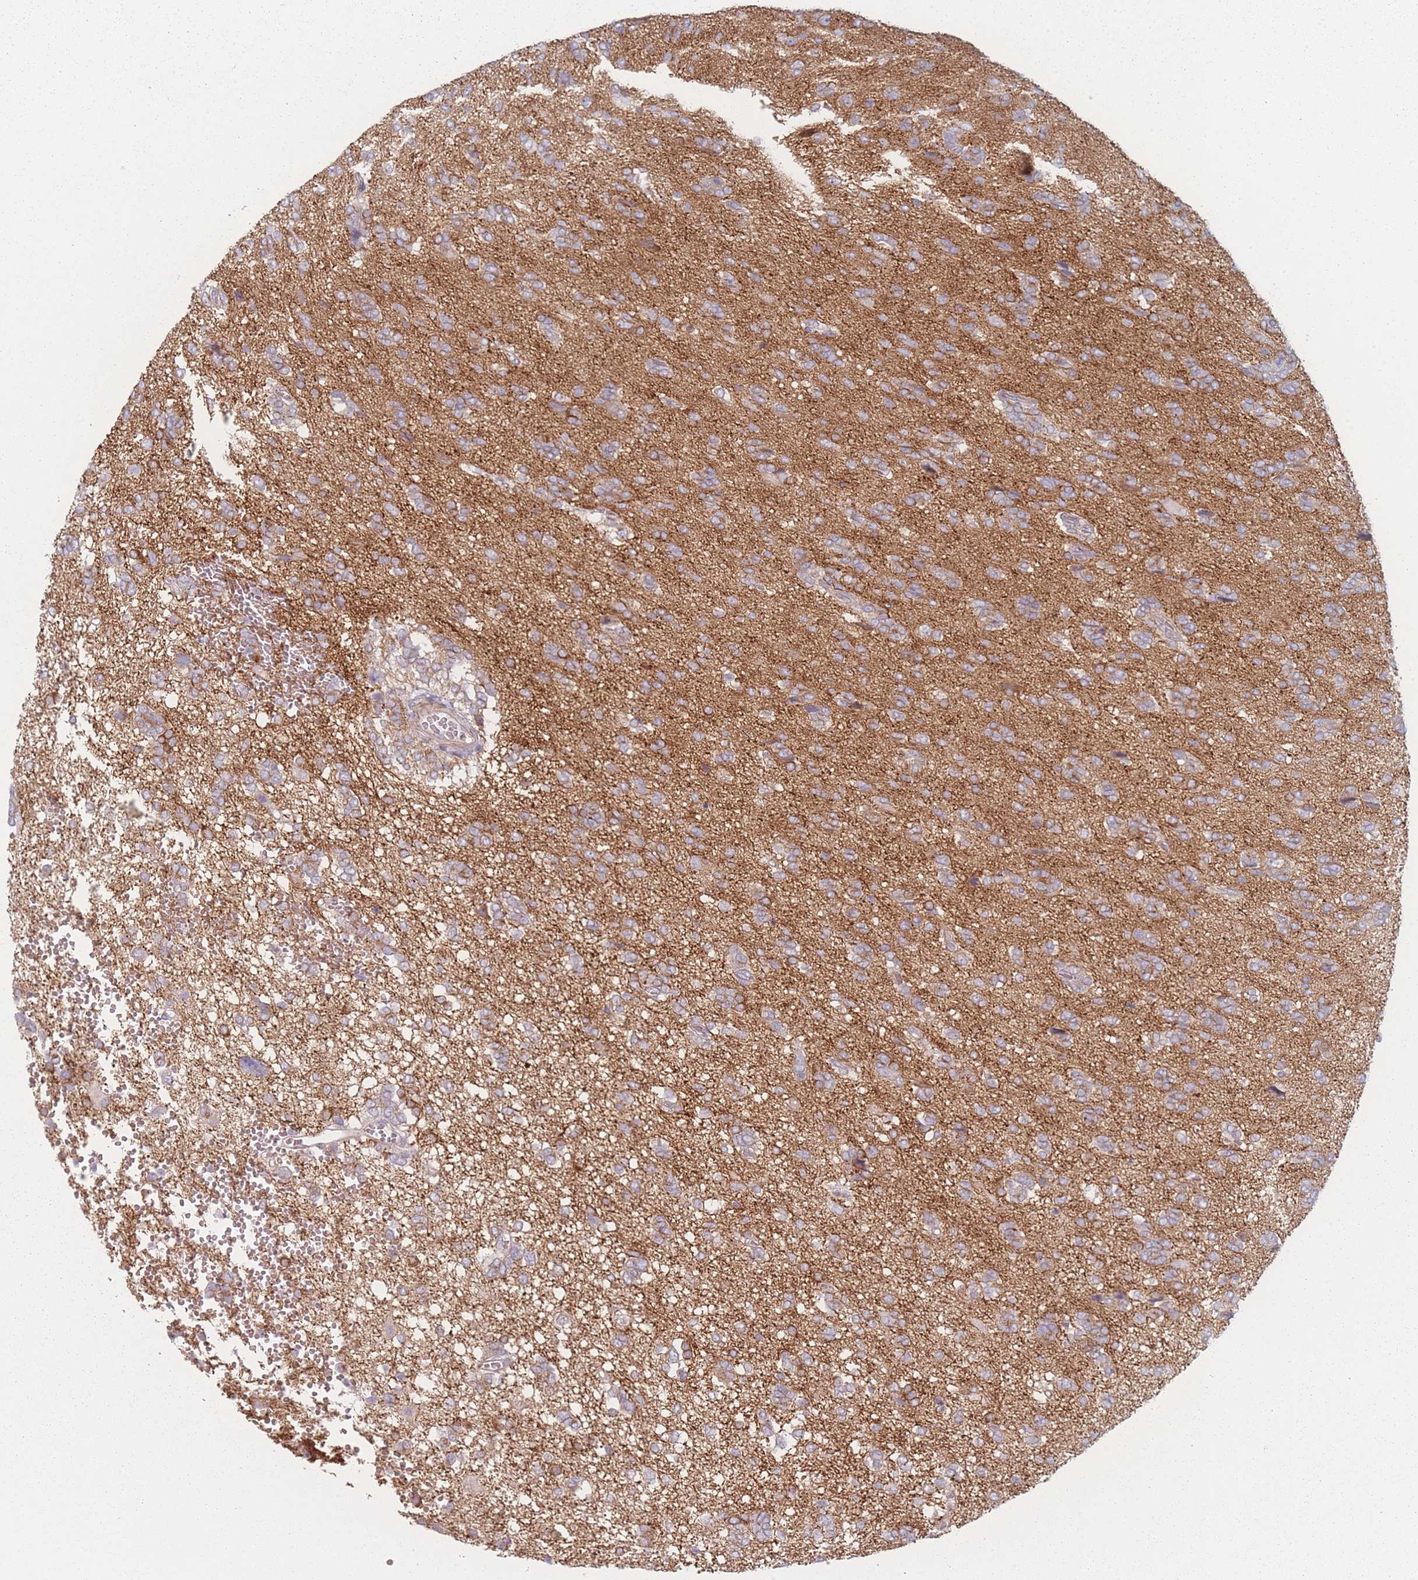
{"staining": {"intensity": "moderate", "quantity": ">75%", "location": "cytoplasmic/membranous"}, "tissue": "glioma", "cell_type": "Tumor cells", "image_type": "cancer", "snomed": [{"axis": "morphology", "description": "Glioma, malignant, High grade"}, {"axis": "topography", "description": "Brain"}], "caption": "IHC (DAB (3,3'-diaminobenzidine)) staining of high-grade glioma (malignant) exhibits moderate cytoplasmic/membranous protein expression in approximately >75% of tumor cells.", "gene": "RNF4", "patient": {"sex": "female", "age": 59}}